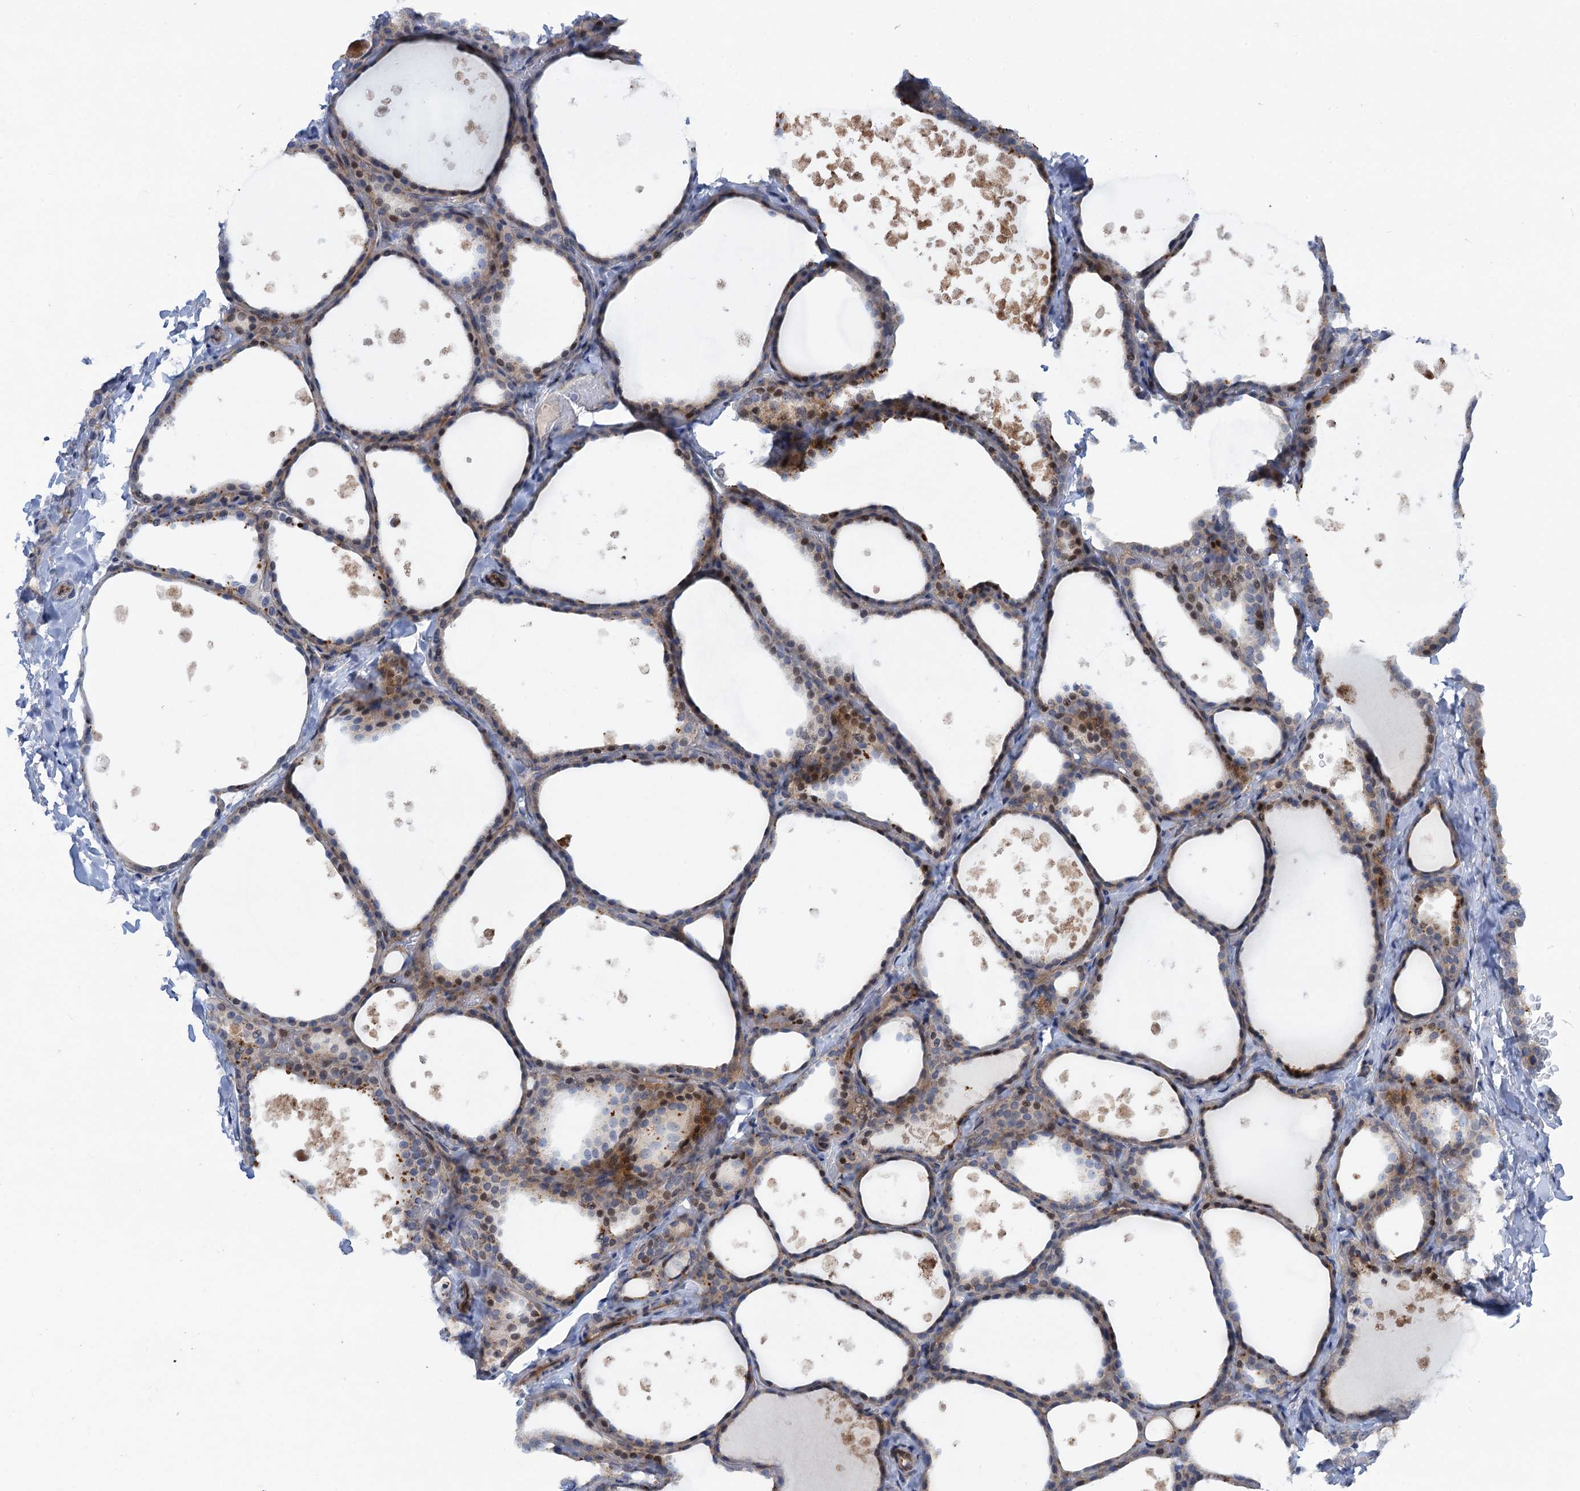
{"staining": {"intensity": "weak", "quantity": "25%-75%", "location": "cytoplasmic/membranous"}, "tissue": "thyroid gland", "cell_type": "Glandular cells", "image_type": "normal", "snomed": [{"axis": "morphology", "description": "Normal tissue, NOS"}, {"axis": "topography", "description": "Thyroid gland"}], "caption": "An IHC micrograph of normal tissue is shown. Protein staining in brown highlights weak cytoplasmic/membranous positivity in thyroid gland within glandular cells. The staining was performed using DAB to visualize the protein expression in brown, while the nuclei were stained in blue with hematoxylin (Magnification: 20x).", "gene": "QPCTL", "patient": {"sex": "female", "age": 44}}